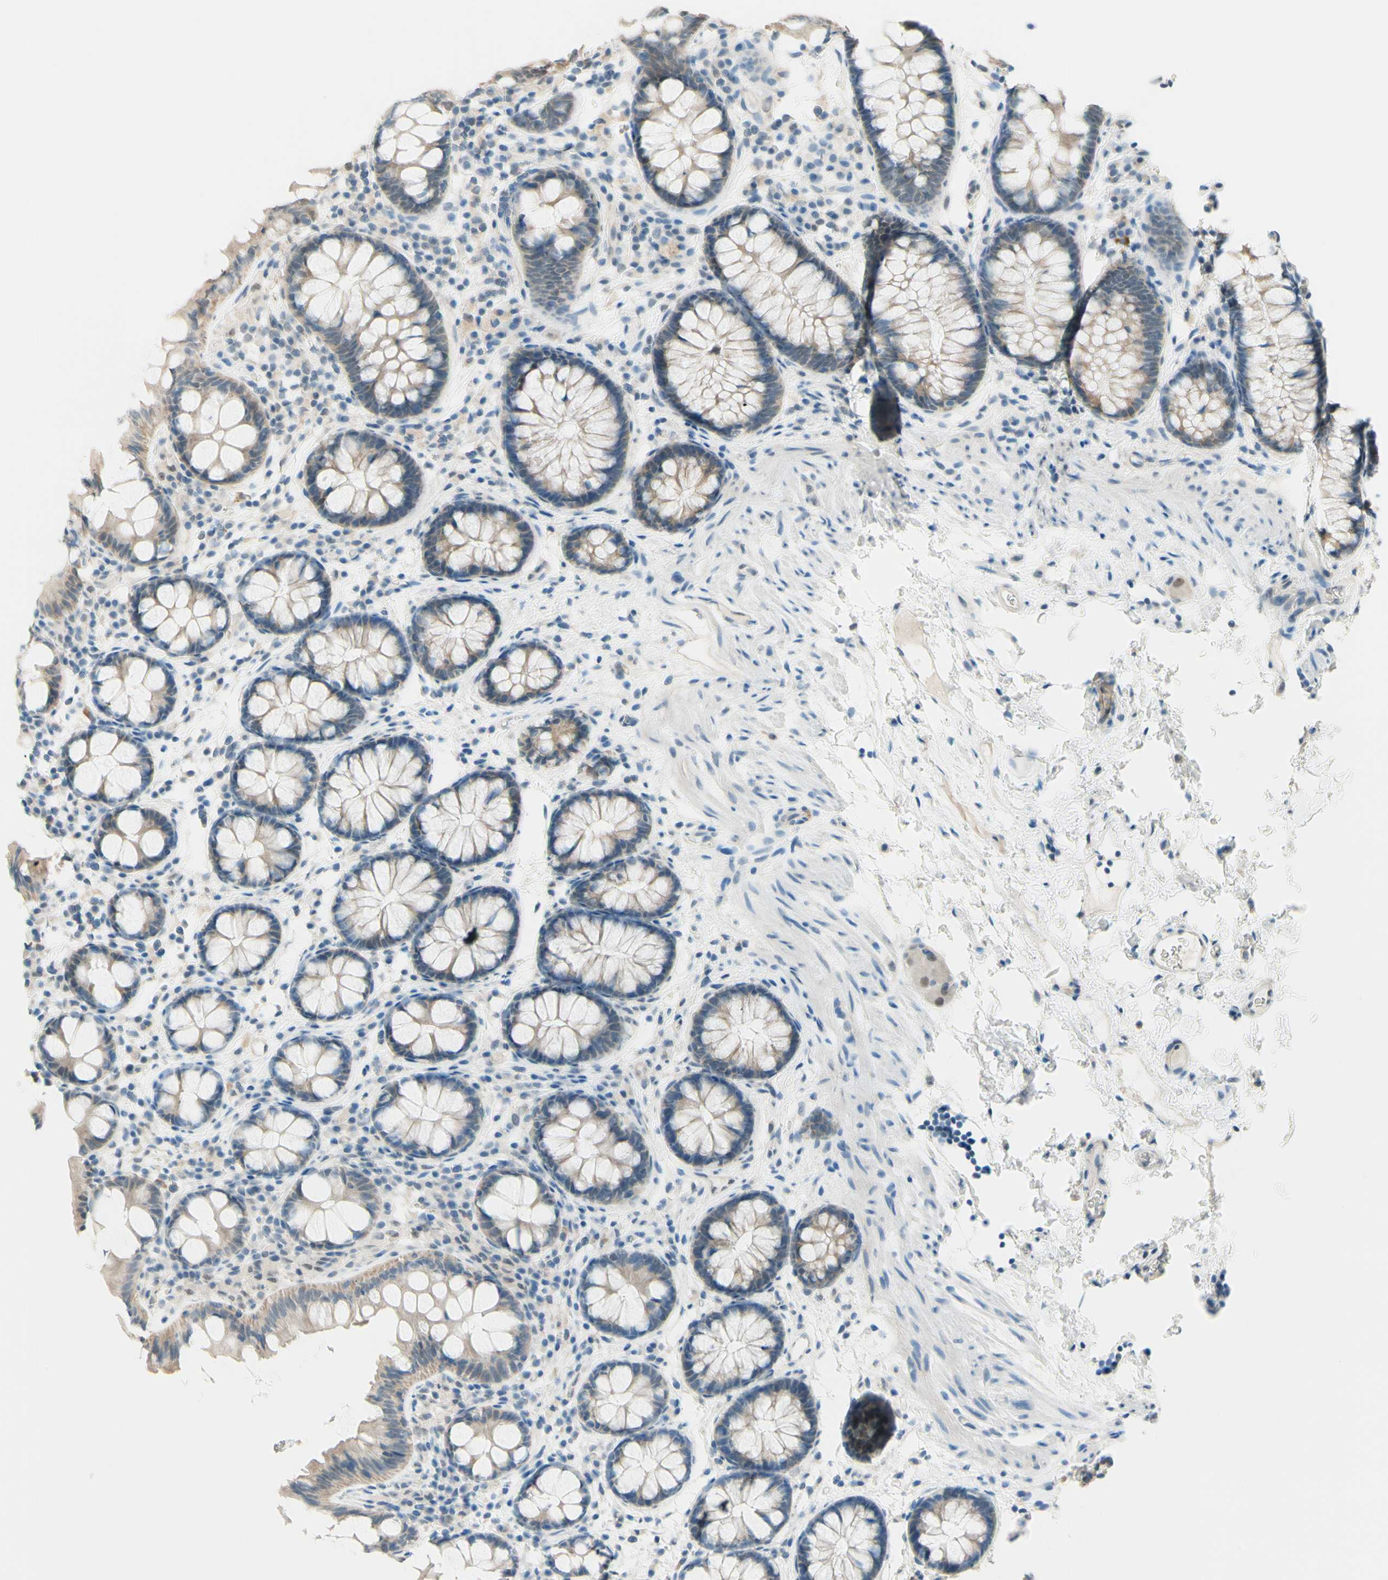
{"staining": {"intensity": "weak", "quantity": "25%-75%", "location": "cytoplasmic/membranous"}, "tissue": "colon", "cell_type": "Endothelial cells", "image_type": "normal", "snomed": [{"axis": "morphology", "description": "Normal tissue, NOS"}, {"axis": "topography", "description": "Colon"}], "caption": "DAB (3,3'-diaminobenzidine) immunohistochemical staining of unremarkable colon demonstrates weak cytoplasmic/membranous protein positivity in about 25%-75% of endothelial cells. (IHC, brightfield microscopy, high magnification).", "gene": "JPH1", "patient": {"sex": "female", "age": 80}}